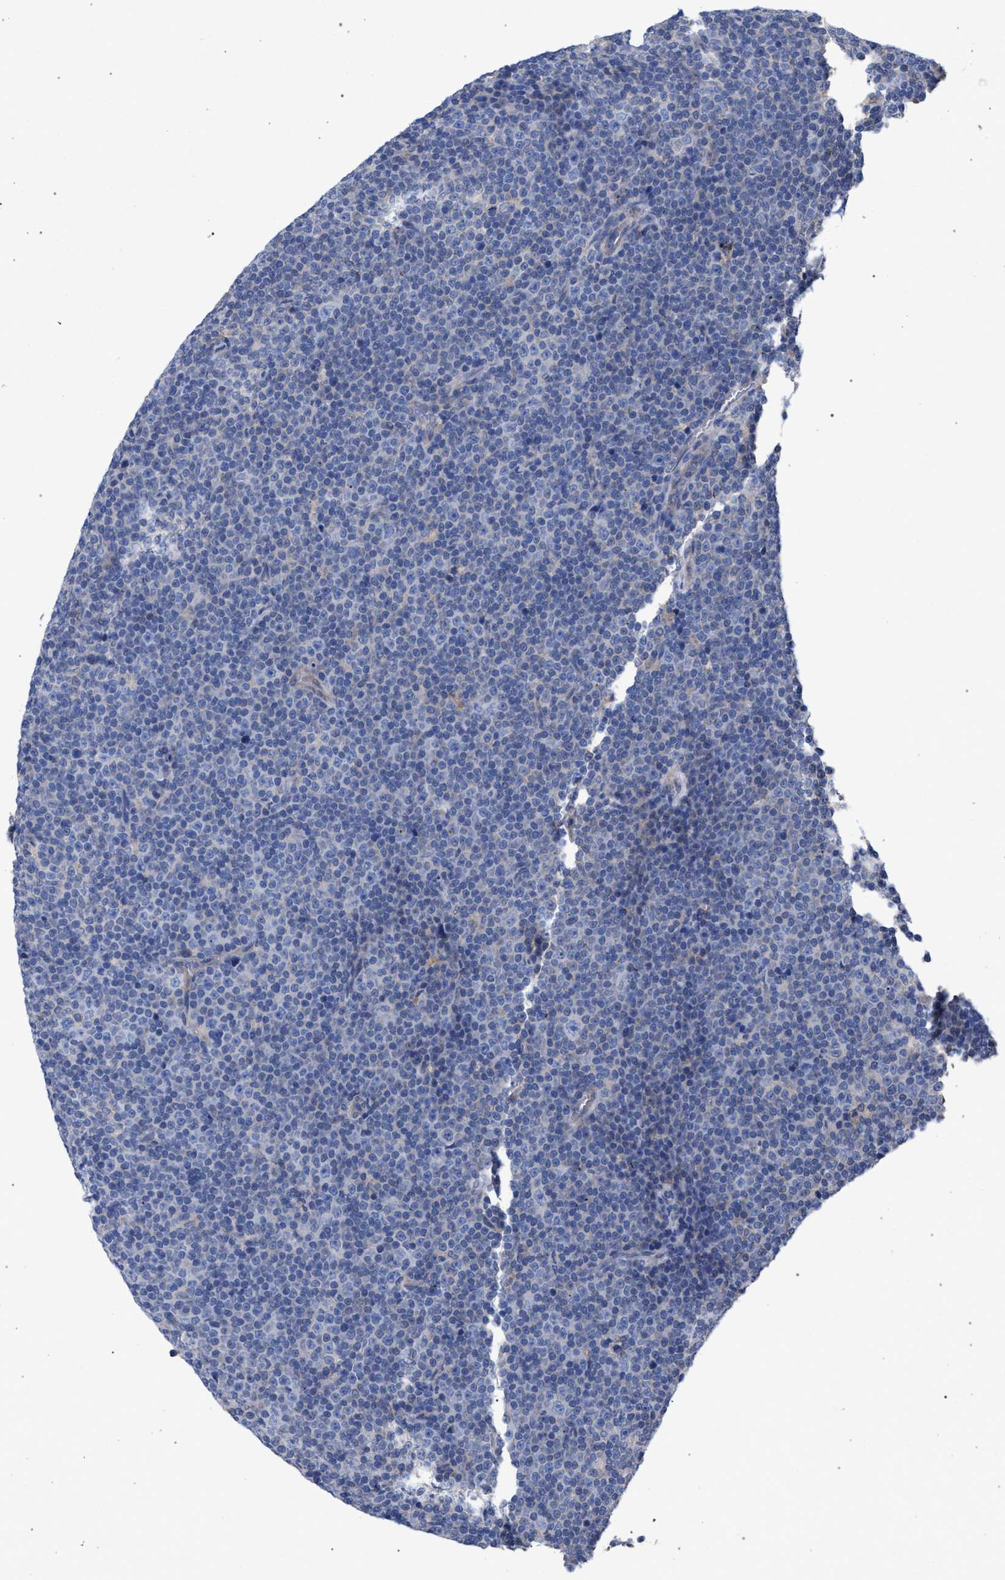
{"staining": {"intensity": "negative", "quantity": "none", "location": "none"}, "tissue": "lymphoma", "cell_type": "Tumor cells", "image_type": "cancer", "snomed": [{"axis": "morphology", "description": "Malignant lymphoma, non-Hodgkin's type, Low grade"}, {"axis": "topography", "description": "Lymph node"}], "caption": "Human low-grade malignant lymphoma, non-Hodgkin's type stained for a protein using immunohistochemistry reveals no staining in tumor cells.", "gene": "GMPR", "patient": {"sex": "female", "age": 67}}